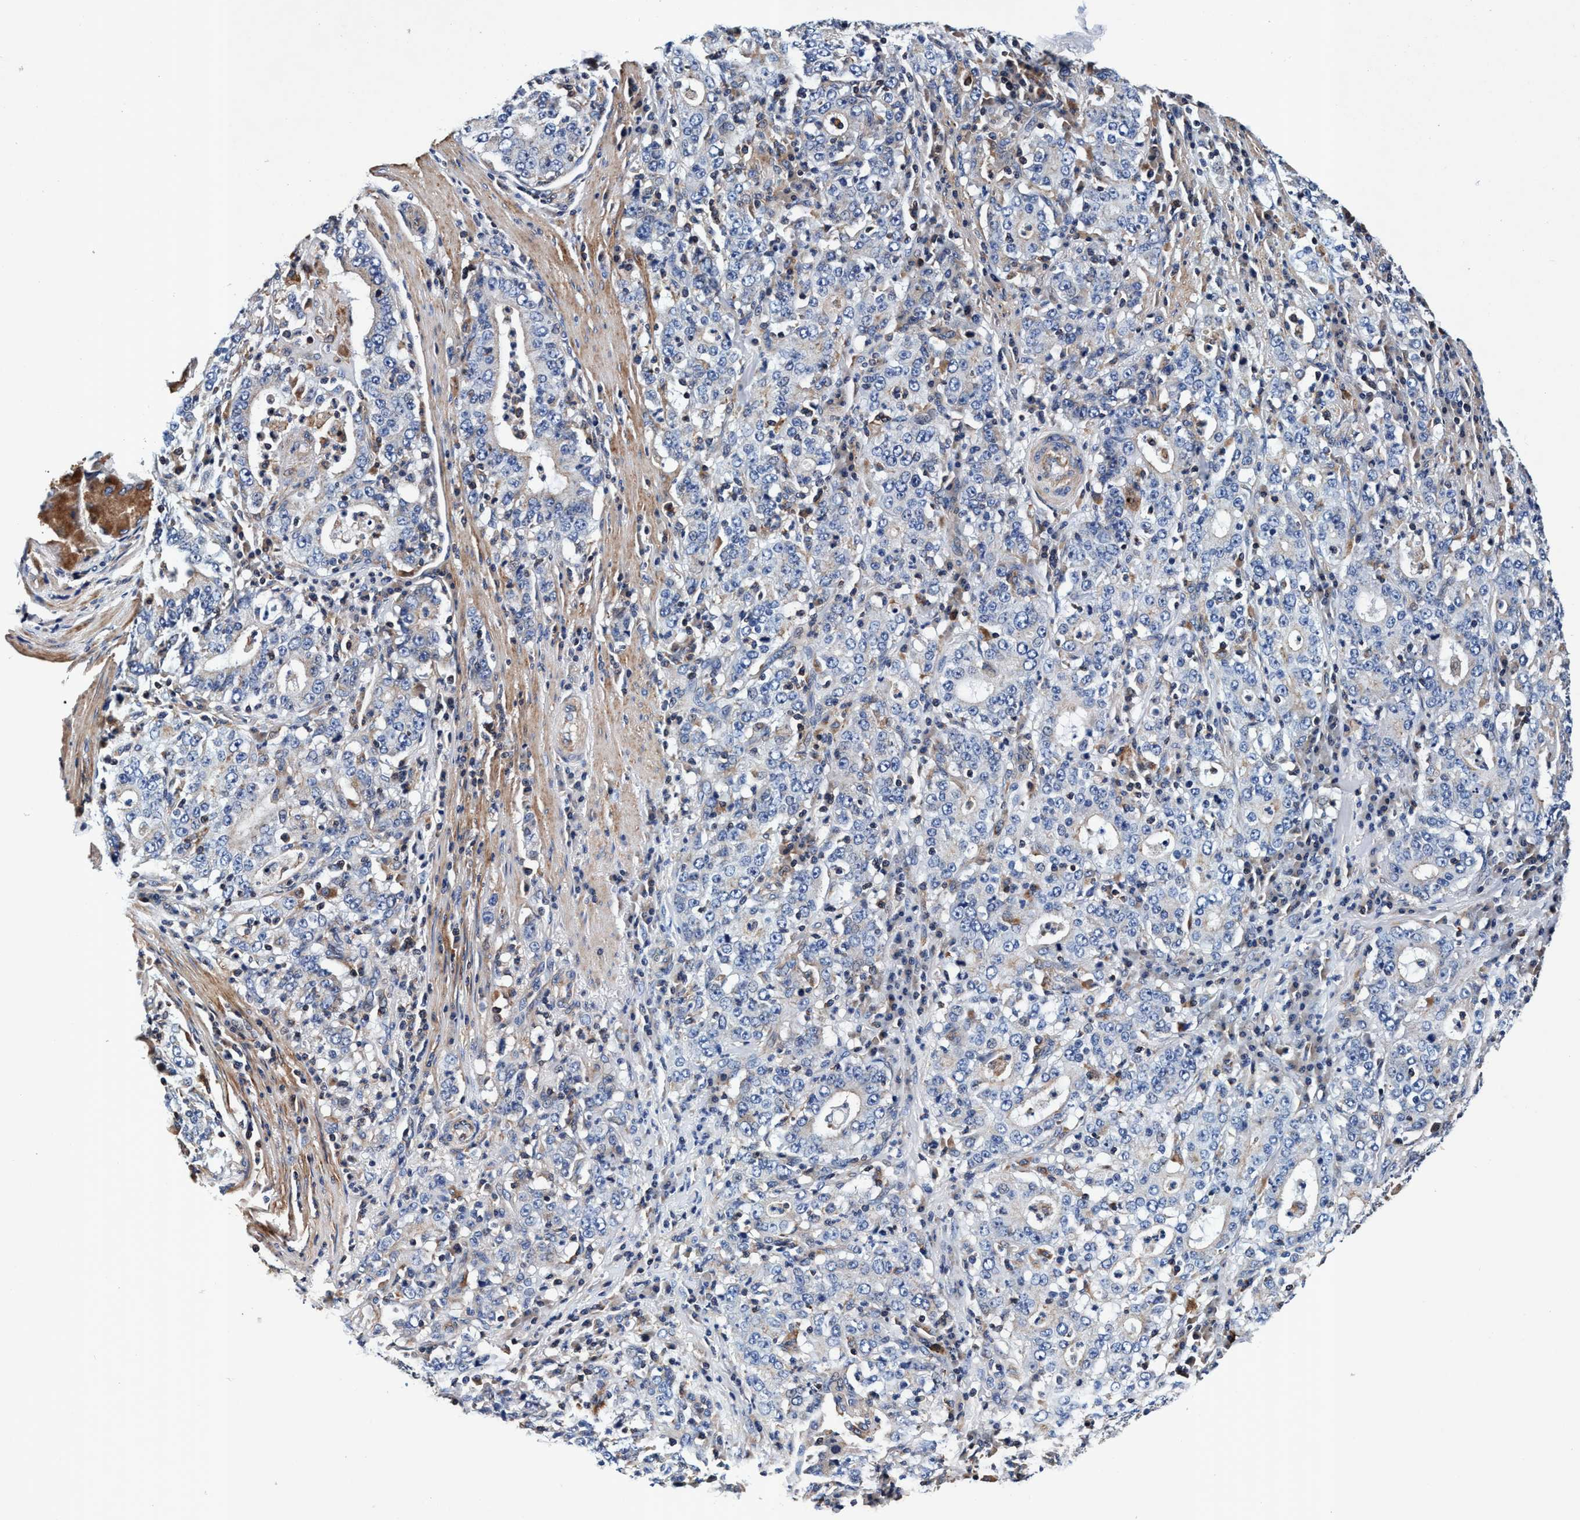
{"staining": {"intensity": "negative", "quantity": "none", "location": "none"}, "tissue": "stomach cancer", "cell_type": "Tumor cells", "image_type": "cancer", "snomed": [{"axis": "morphology", "description": "Normal tissue, NOS"}, {"axis": "morphology", "description": "Adenocarcinoma, NOS"}, {"axis": "topography", "description": "Stomach, upper"}, {"axis": "topography", "description": "Stomach"}], "caption": "A photomicrograph of stomach cancer (adenocarcinoma) stained for a protein displays no brown staining in tumor cells. (Stains: DAB immunohistochemistry with hematoxylin counter stain, Microscopy: brightfield microscopy at high magnification).", "gene": "RNF208", "patient": {"sex": "male", "age": 59}}